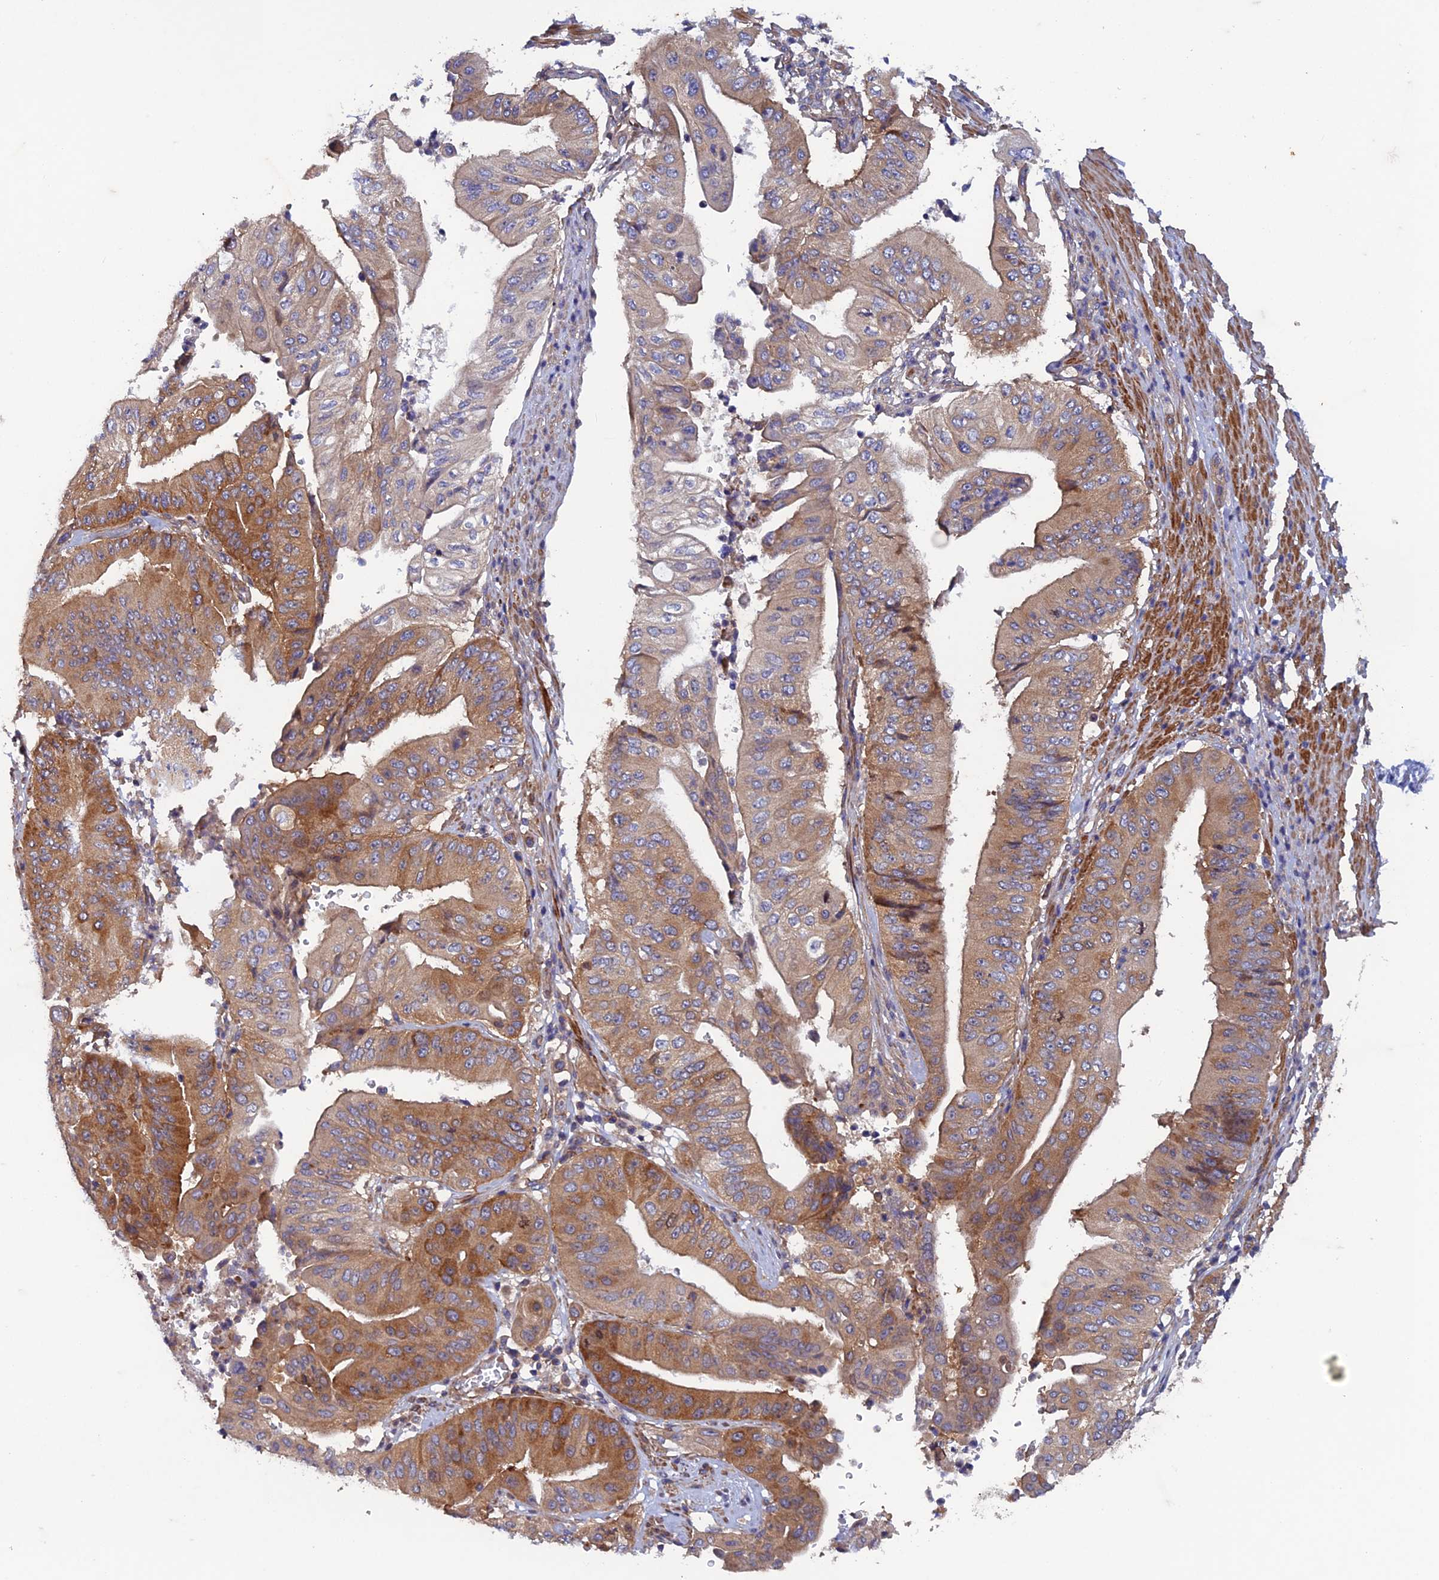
{"staining": {"intensity": "strong", "quantity": "25%-75%", "location": "cytoplasmic/membranous"}, "tissue": "pancreatic cancer", "cell_type": "Tumor cells", "image_type": "cancer", "snomed": [{"axis": "morphology", "description": "Adenocarcinoma, NOS"}, {"axis": "topography", "description": "Pancreas"}], "caption": "Tumor cells reveal strong cytoplasmic/membranous expression in about 25%-75% of cells in adenocarcinoma (pancreatic). The protein of interest is stained brown, and the nuclei are stained in blue (DAB IHC with brightfield microscopy, high magnification).", "gene": "NCAPG", "patient": {"sex": "female", "age": 77}}